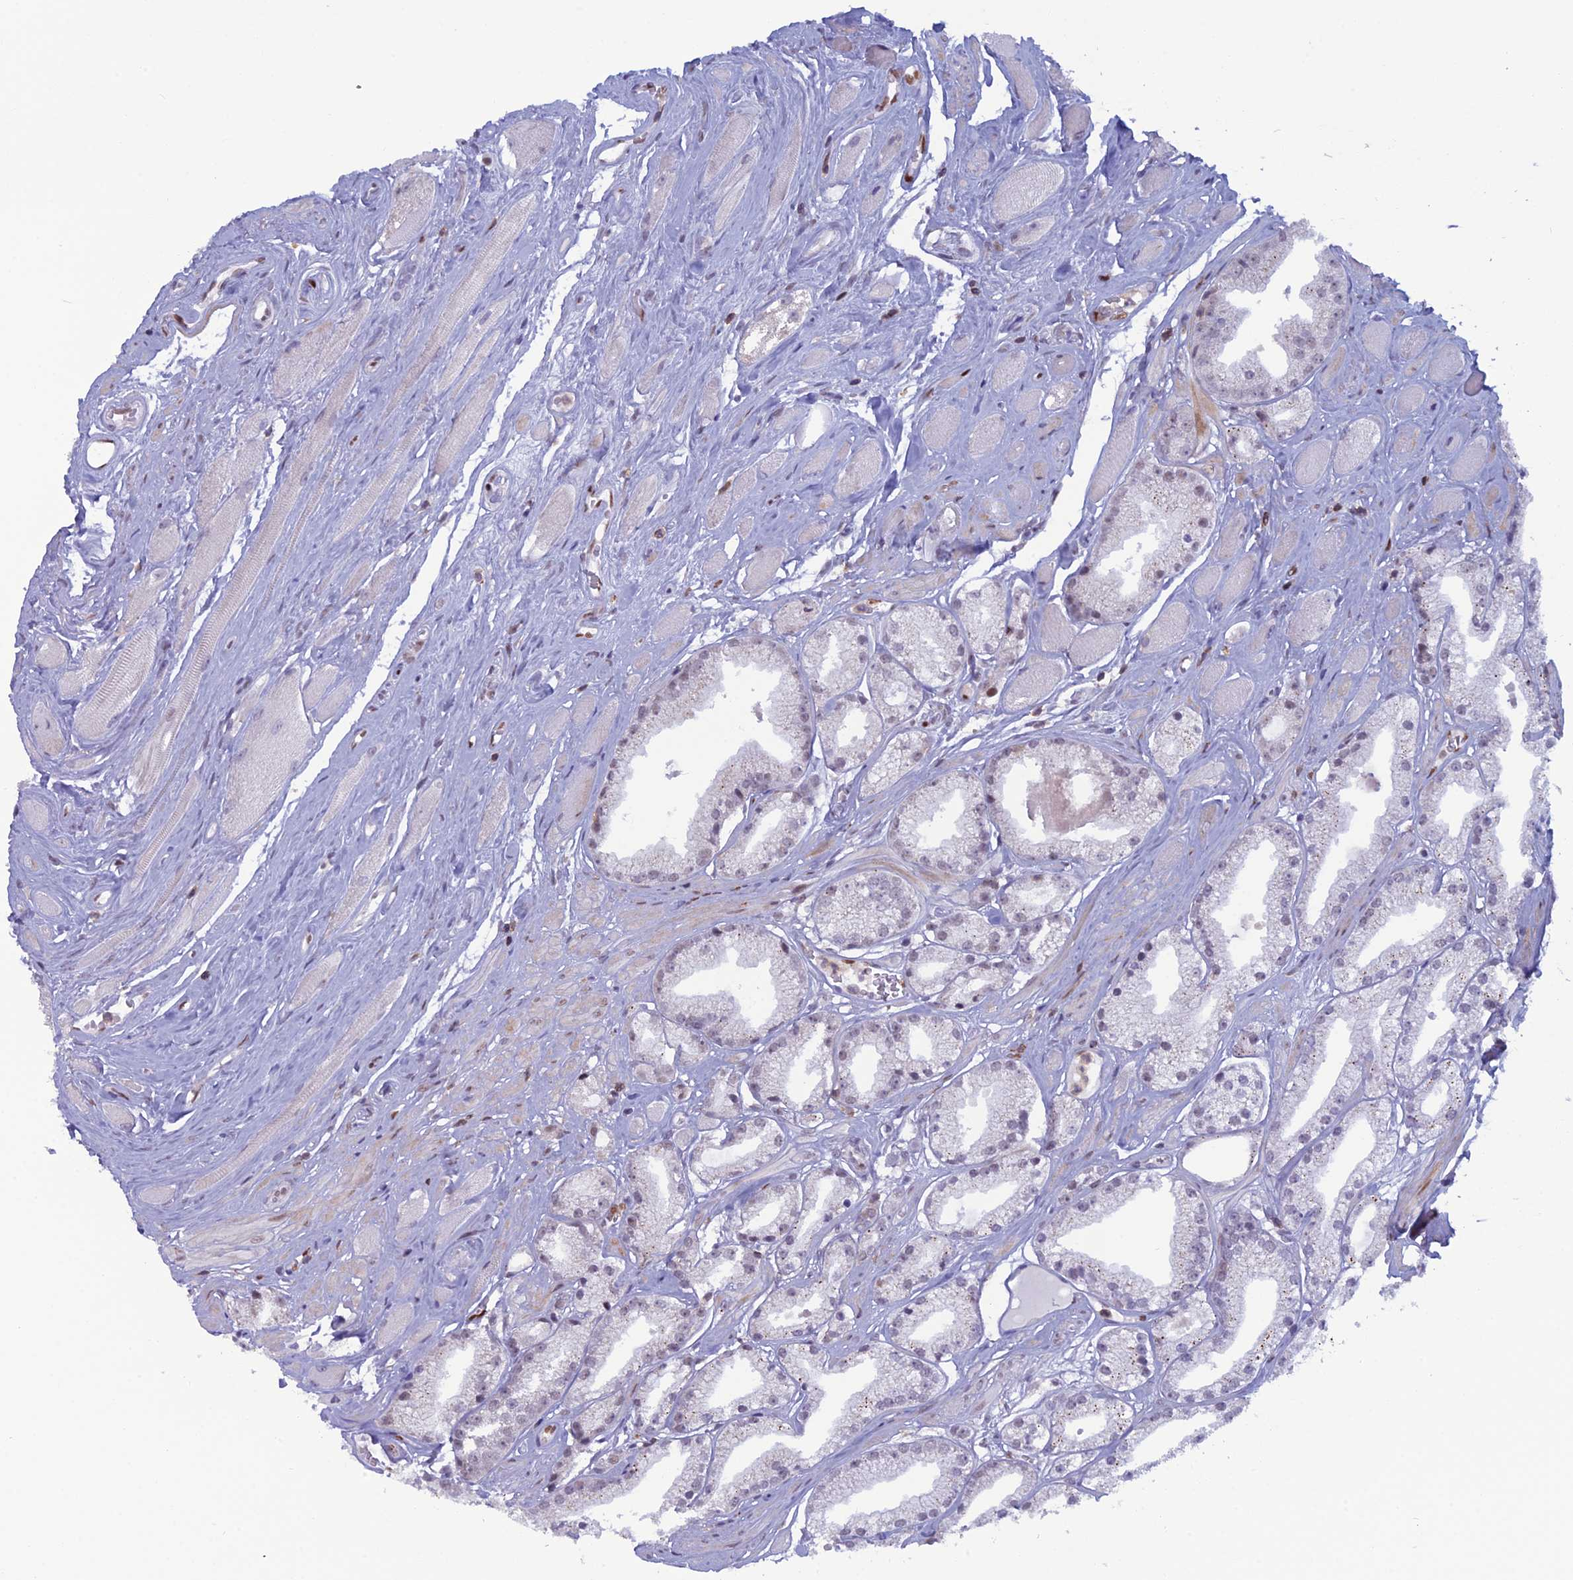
{"staining": {"intensity": "negative", "quantity": "none", "location": "none"}, "tissue": "prostate cancer", "cell_type": "Tumor cells", "image_type": "cancer", "snomed": [{"axis": "morphology", "description": "Adenocarcinoma, High grade"}, {"axis": "topography", "description": "Prostate"}], "caption": "Tumor cells are negative for brown protein staining in high-grade adenocarcinoma (prostate). Brightfield microscopy of immunohistochemistry (IHC) stained with DAB (brown) and hematoxylin (blue), captured at high magnification.", "gene": "NOL4L", "patient": {"sex": "male", "age": 67}}